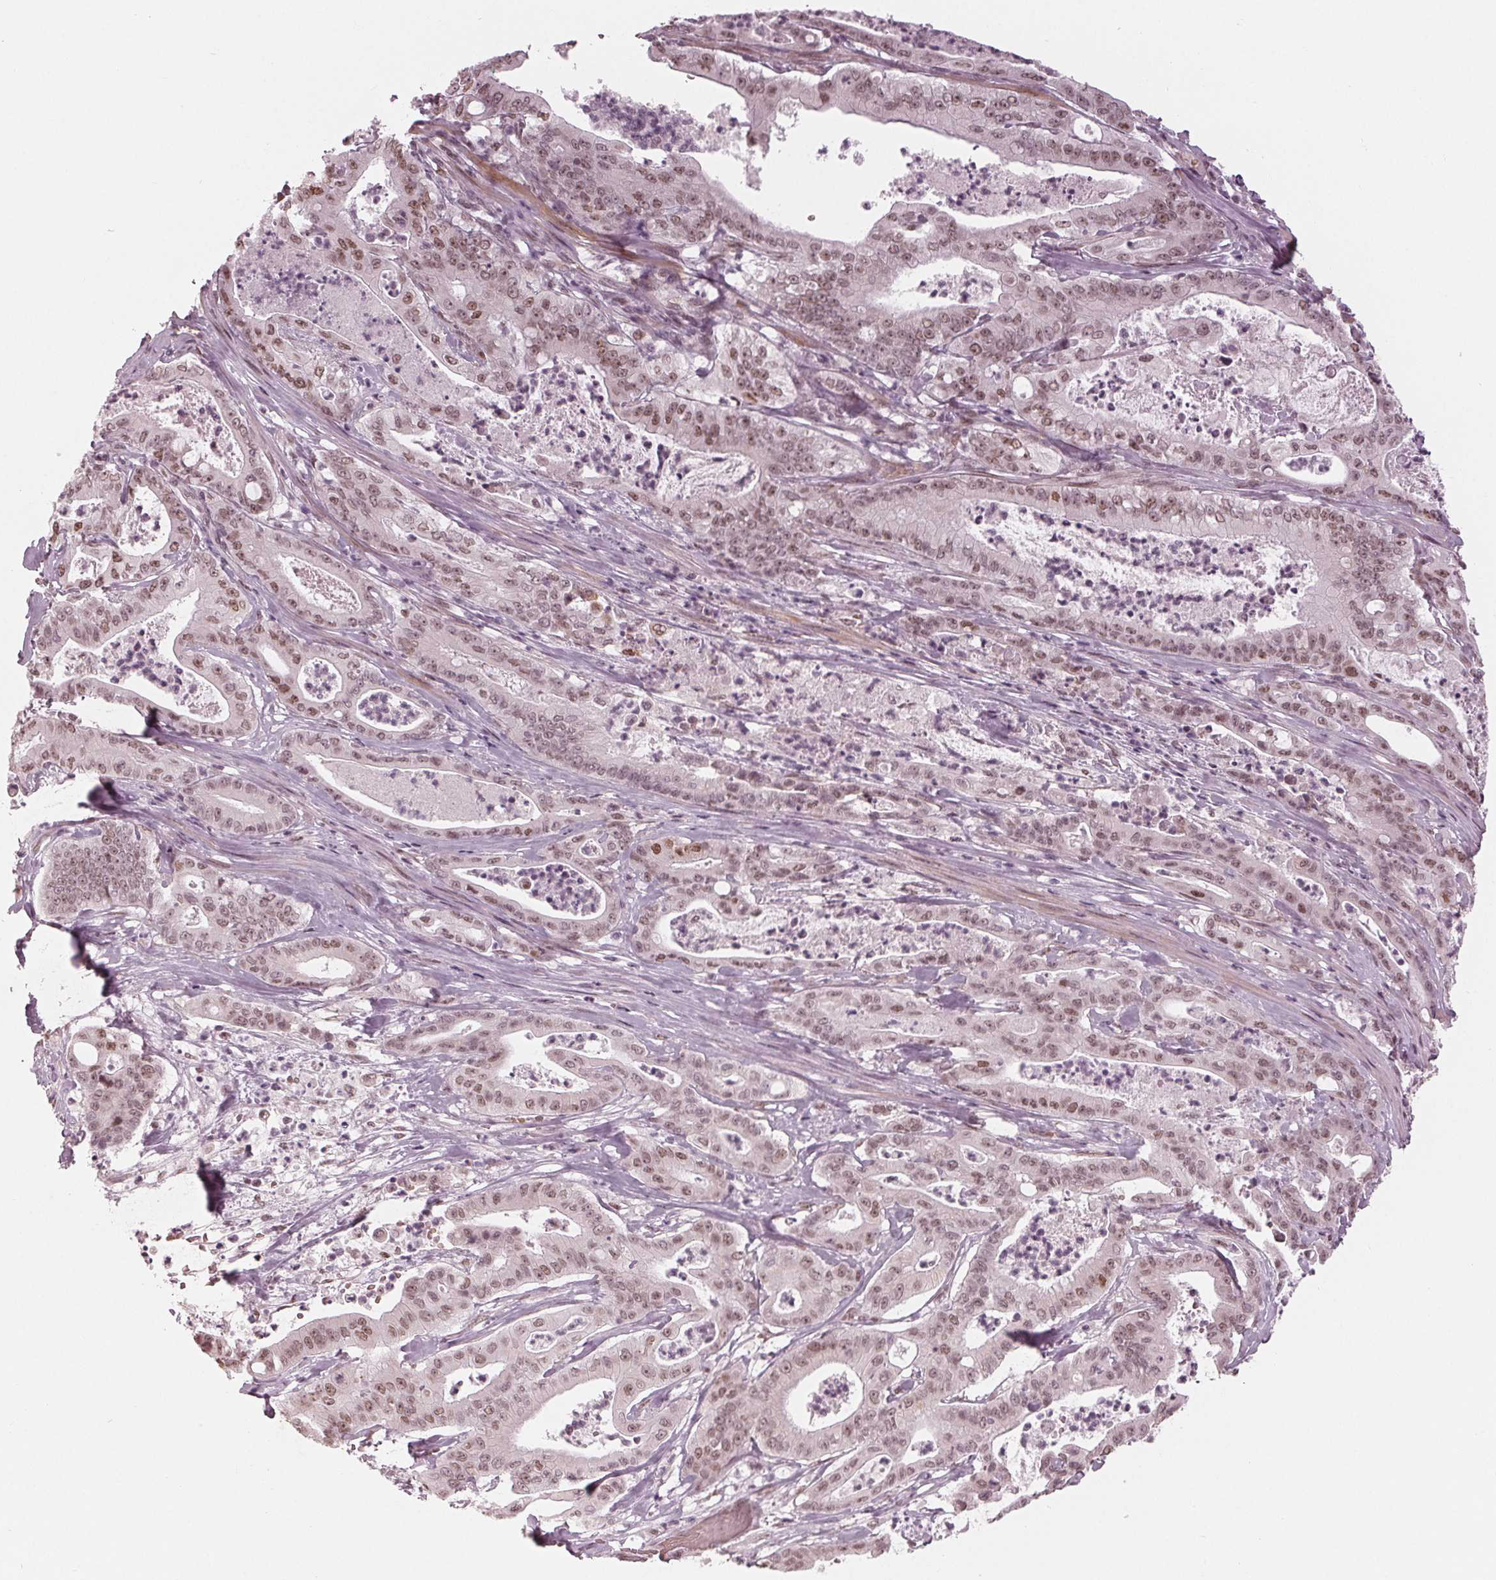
{"staining": {"intensity": "weak", "quantity": ">75%", "location": "nuclear"}, "tissue": "pancreatic cancer", "cell_type": "Tumor cells", "image_type": "cancer", "snomed": [{"axis": "morphology", "description": "Adenocarcinoma, NOS"}, {"axis": "topography", "description": "Pancreas"}], "caption": "DAB (3,3'-diaminobenzidine) immunohistochemical staining of pancreatic cancer displays weak nuclear protein staining in approximately >75% of tumor cells.", "gene": "DNMT3L", "patient": {"sex": "male", "age": 71}}